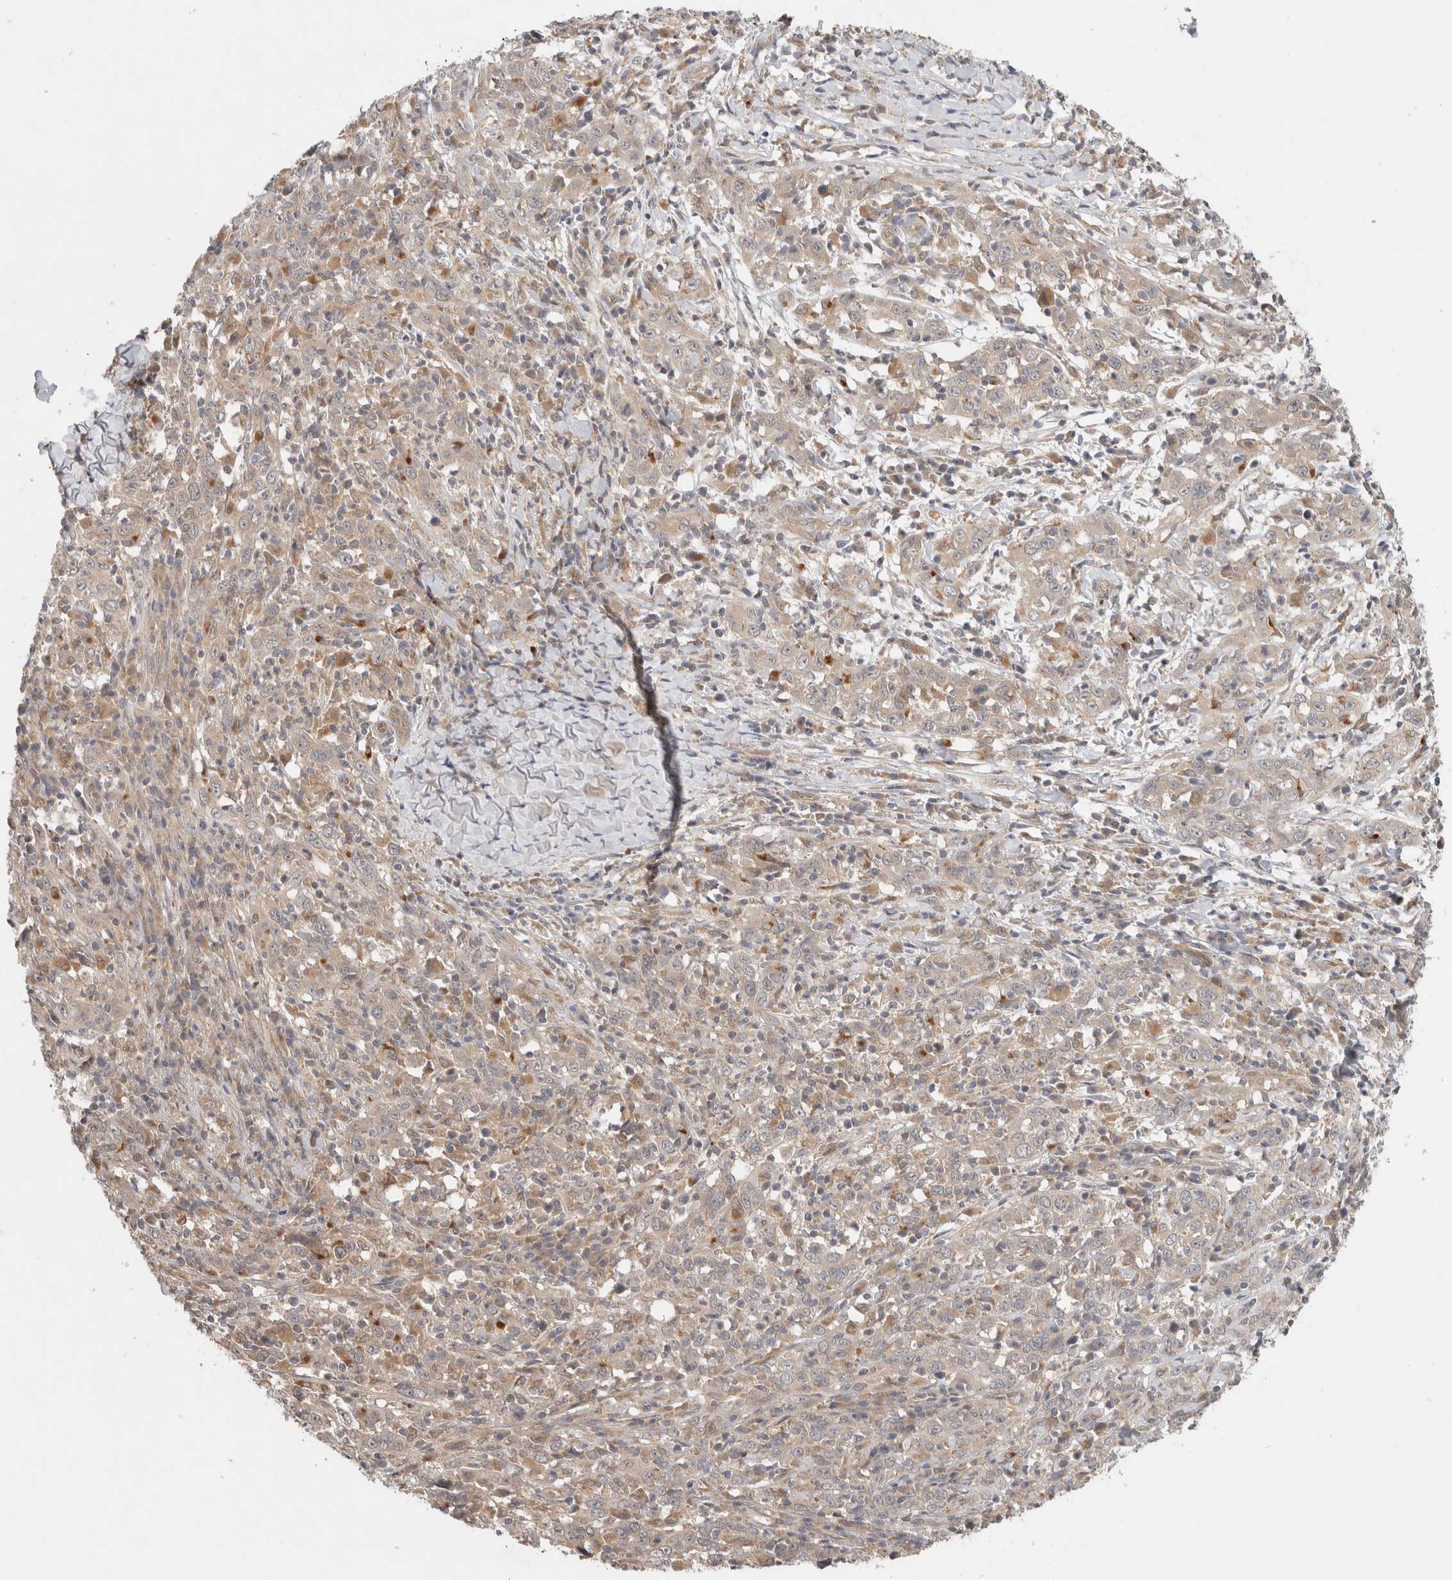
{"staining": {"intensity": "weak", "quantity": ">75%", "location": "cytoplasmic/membranous"}, "tissue": "cervical cancer", "cell_type": "Tumor cells", "image_type": "cancer", "snomed": [{"axis": "morphology", "description": "Squamous cell carcinoma, NOS"}, {"axis": "topography", "description": "Cervix"}], "caption": "A photomicrograph of cervical cancer stained for a protein shows weak cytoplasmic/membranous brown staining in tumor cells. (Brightfield microscopy of DAB IHC at high magnification).", "gene": "SGK1", "patient": {"sex": "female", "age": 46}}